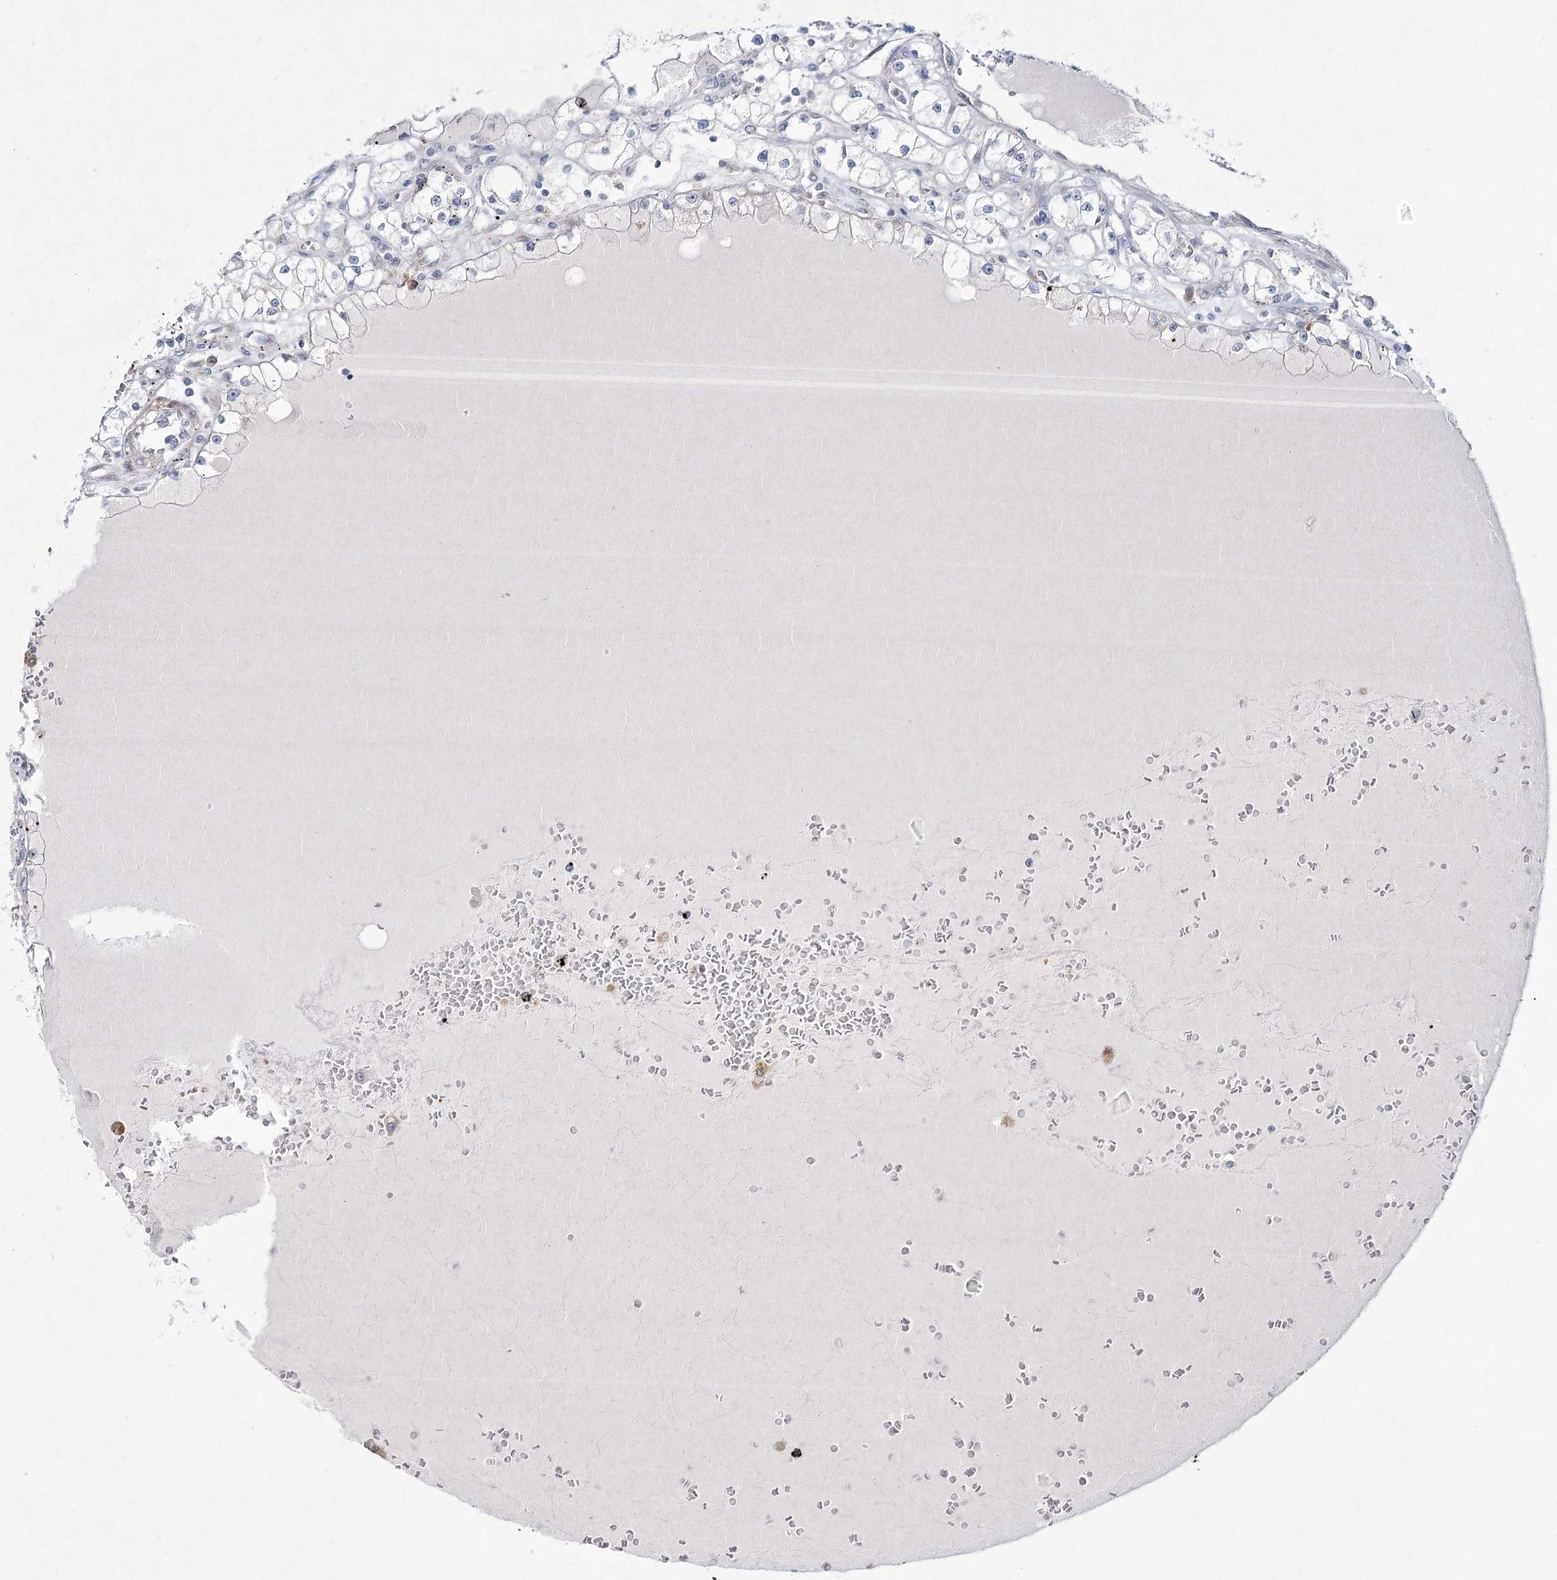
{"staining": {"intensity": "negative", "quantity": "none", "location": "none"}, "tissue": "renal cancer", "cell_type": "Tumor cells", "image_type": "cancer", "snomed": [{"axis": "morphology", "description": "Adenocarcinoma, NOS"}, {"axis": "topography", "description": "Kidney"}], "caption": "This is an immunohistochemistry image of human adenocarcinoma (renal). There is no staining in tumor cells.", "gene": "ARFGEF3", "patient": {"sex": "male", "age": 56}}